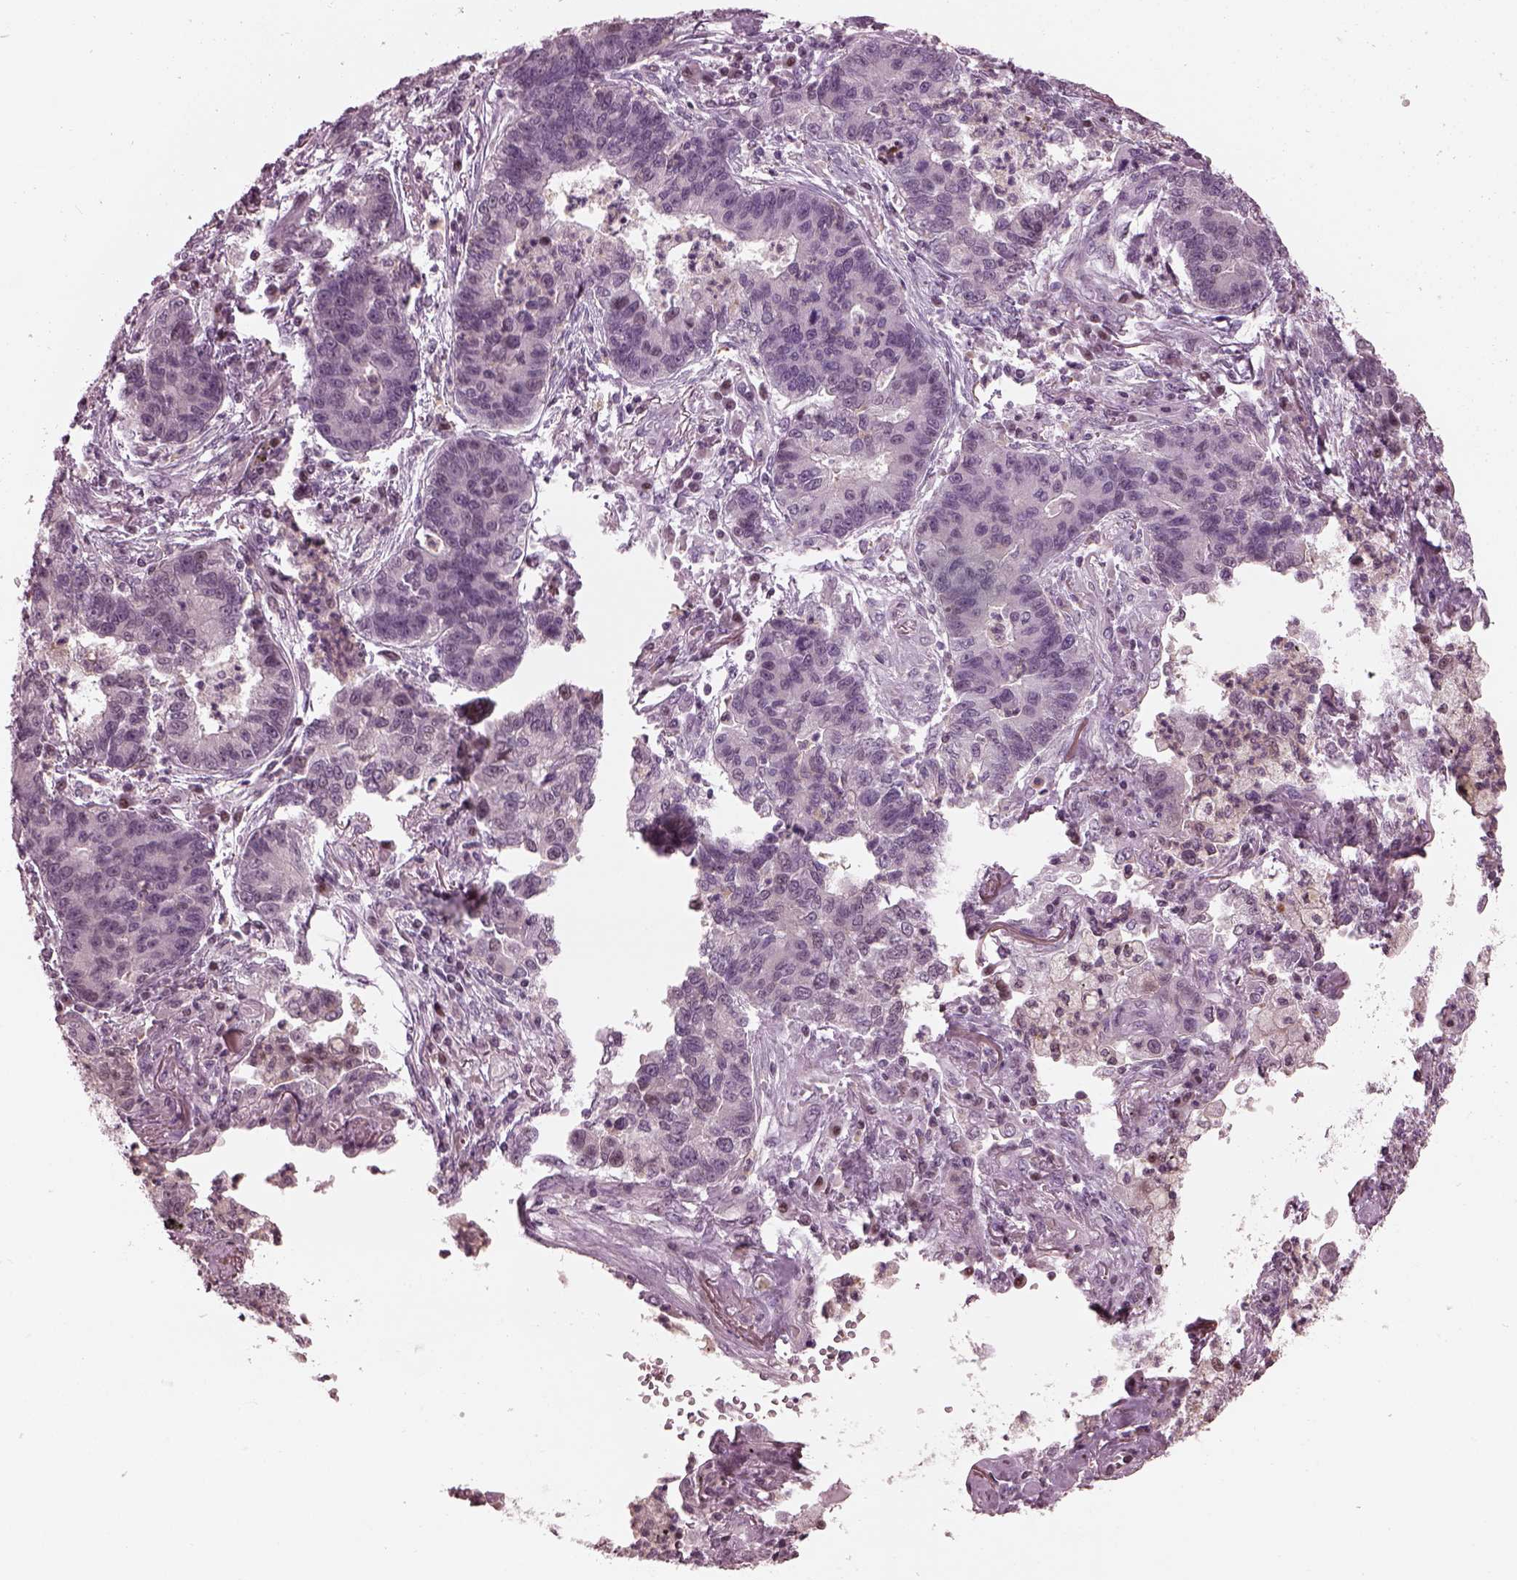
{"staining": {"intensity": "negative", "quantity": "none", "location": "none"}, "tissue": "lung cancer", "cell_type": "Tumor cells", "image_type": "cancer", "snomed": [{"axis": "morphology", "description": "Adenocarcinoma, NOS"}, {"axis": "topography", "description": "Lung"}], "caption": "Immunohistochemistry image of human lung adenocarcinoma stained for a protein (brown), which exhibits no staining in tumor cells. (DAB IHC visualized using brightfield microscopy, high magnification).", "gene": "BFSP1", "patient": {"sex": "female", "age": 57}}